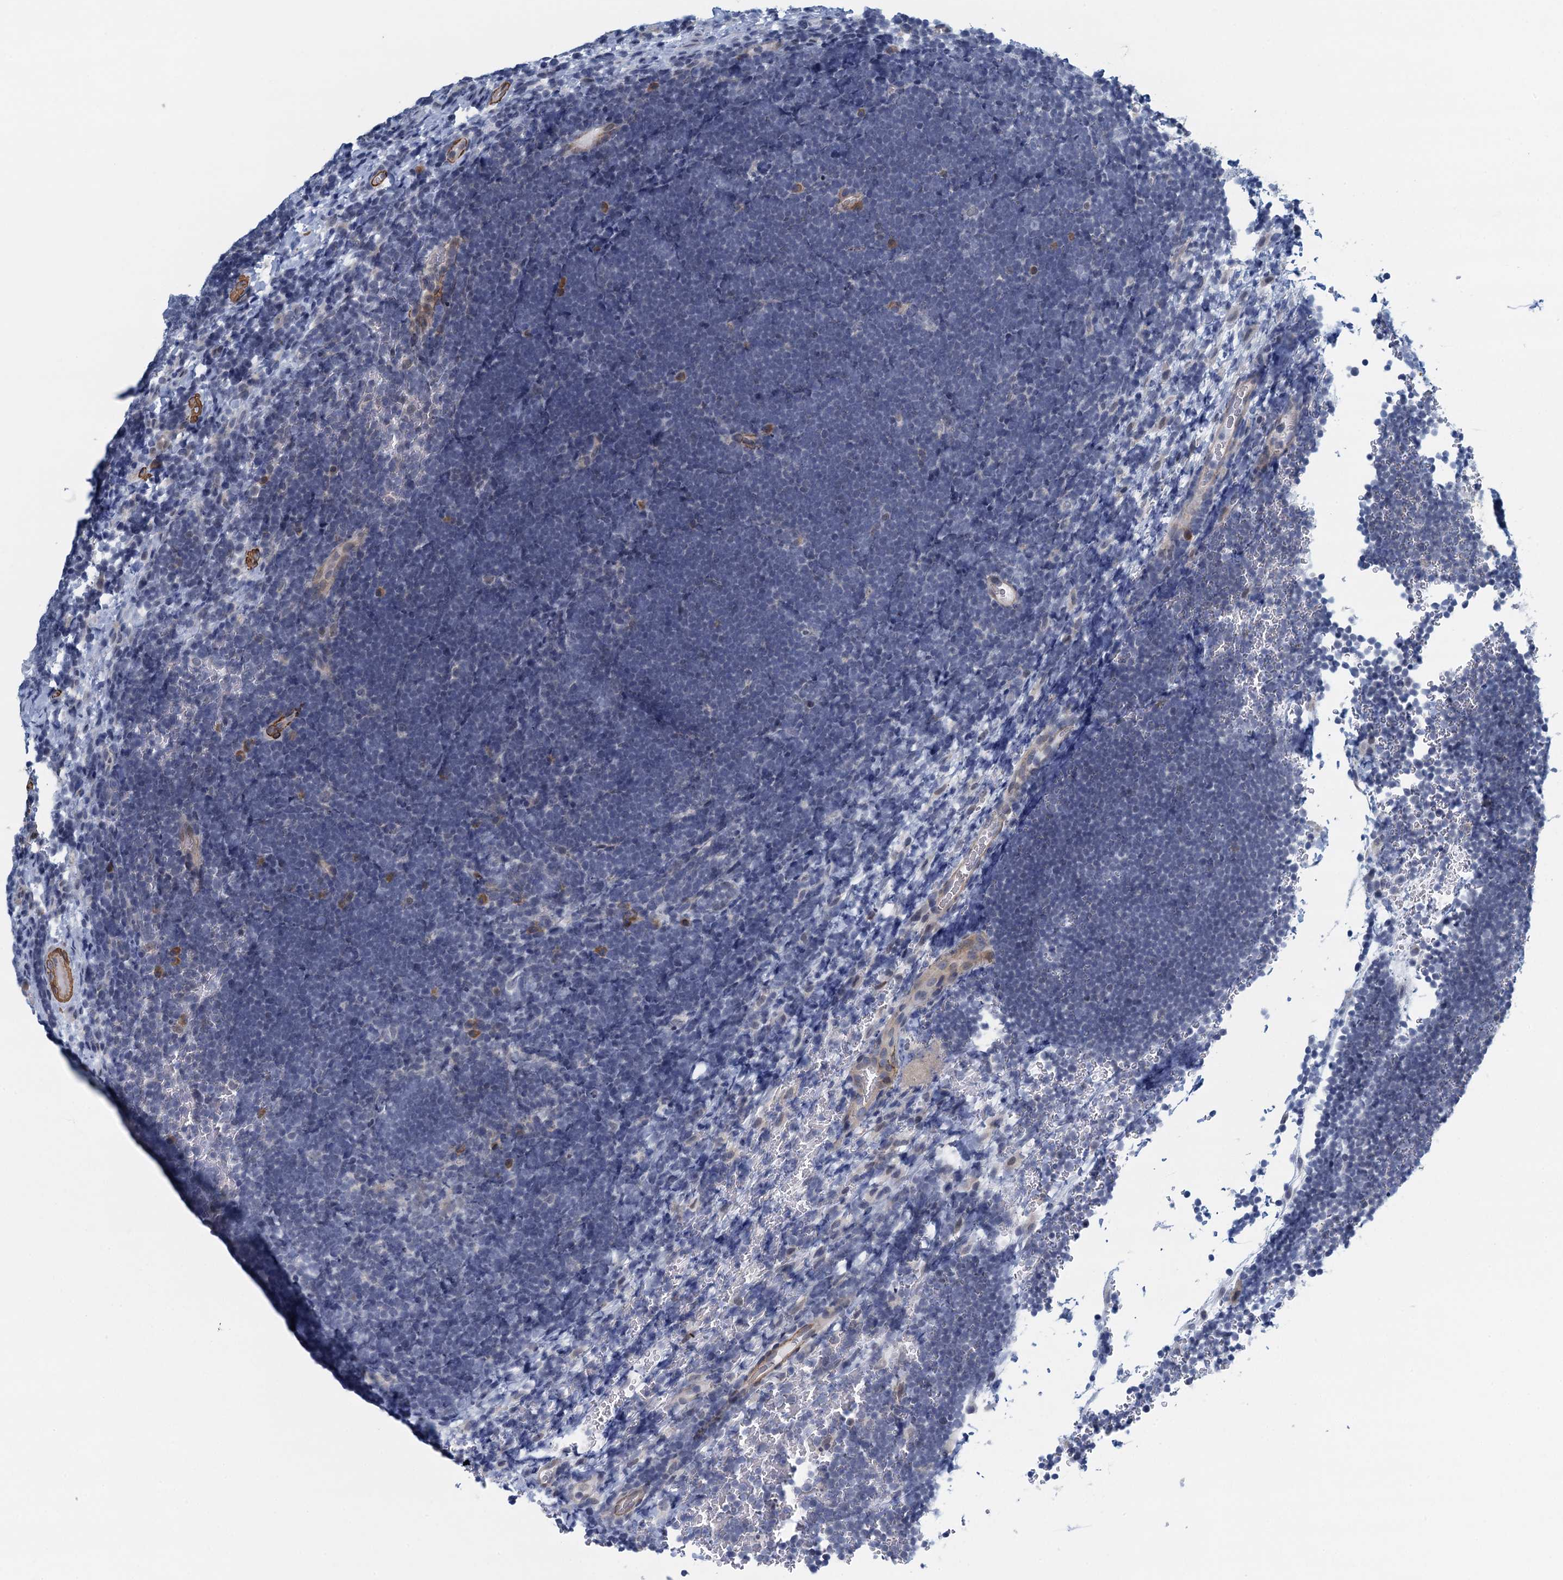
{"staining": {"intensity": "negative", "quantity": "none", "location": "none"}, "tissue": "lymphoma", "cell_type": "Tumor cells", "image_type": "cancer", "snomed": [{"axis": "morphology", "description": "Malignant lymphoma, non-Hodgkin's type, High grade"}, {"axis": "topography", "description": "Lymph node"}], "caption": "There is no significant positivity in tumor cells of malignant lymphoma, non-Hodgkin's type (high-grade). (DAB (3,3'-diaminobenzidine) immunohistochemistry, high magnification).", "gene": "ALG2", "patient": {"sex": "male", "age": 13}}